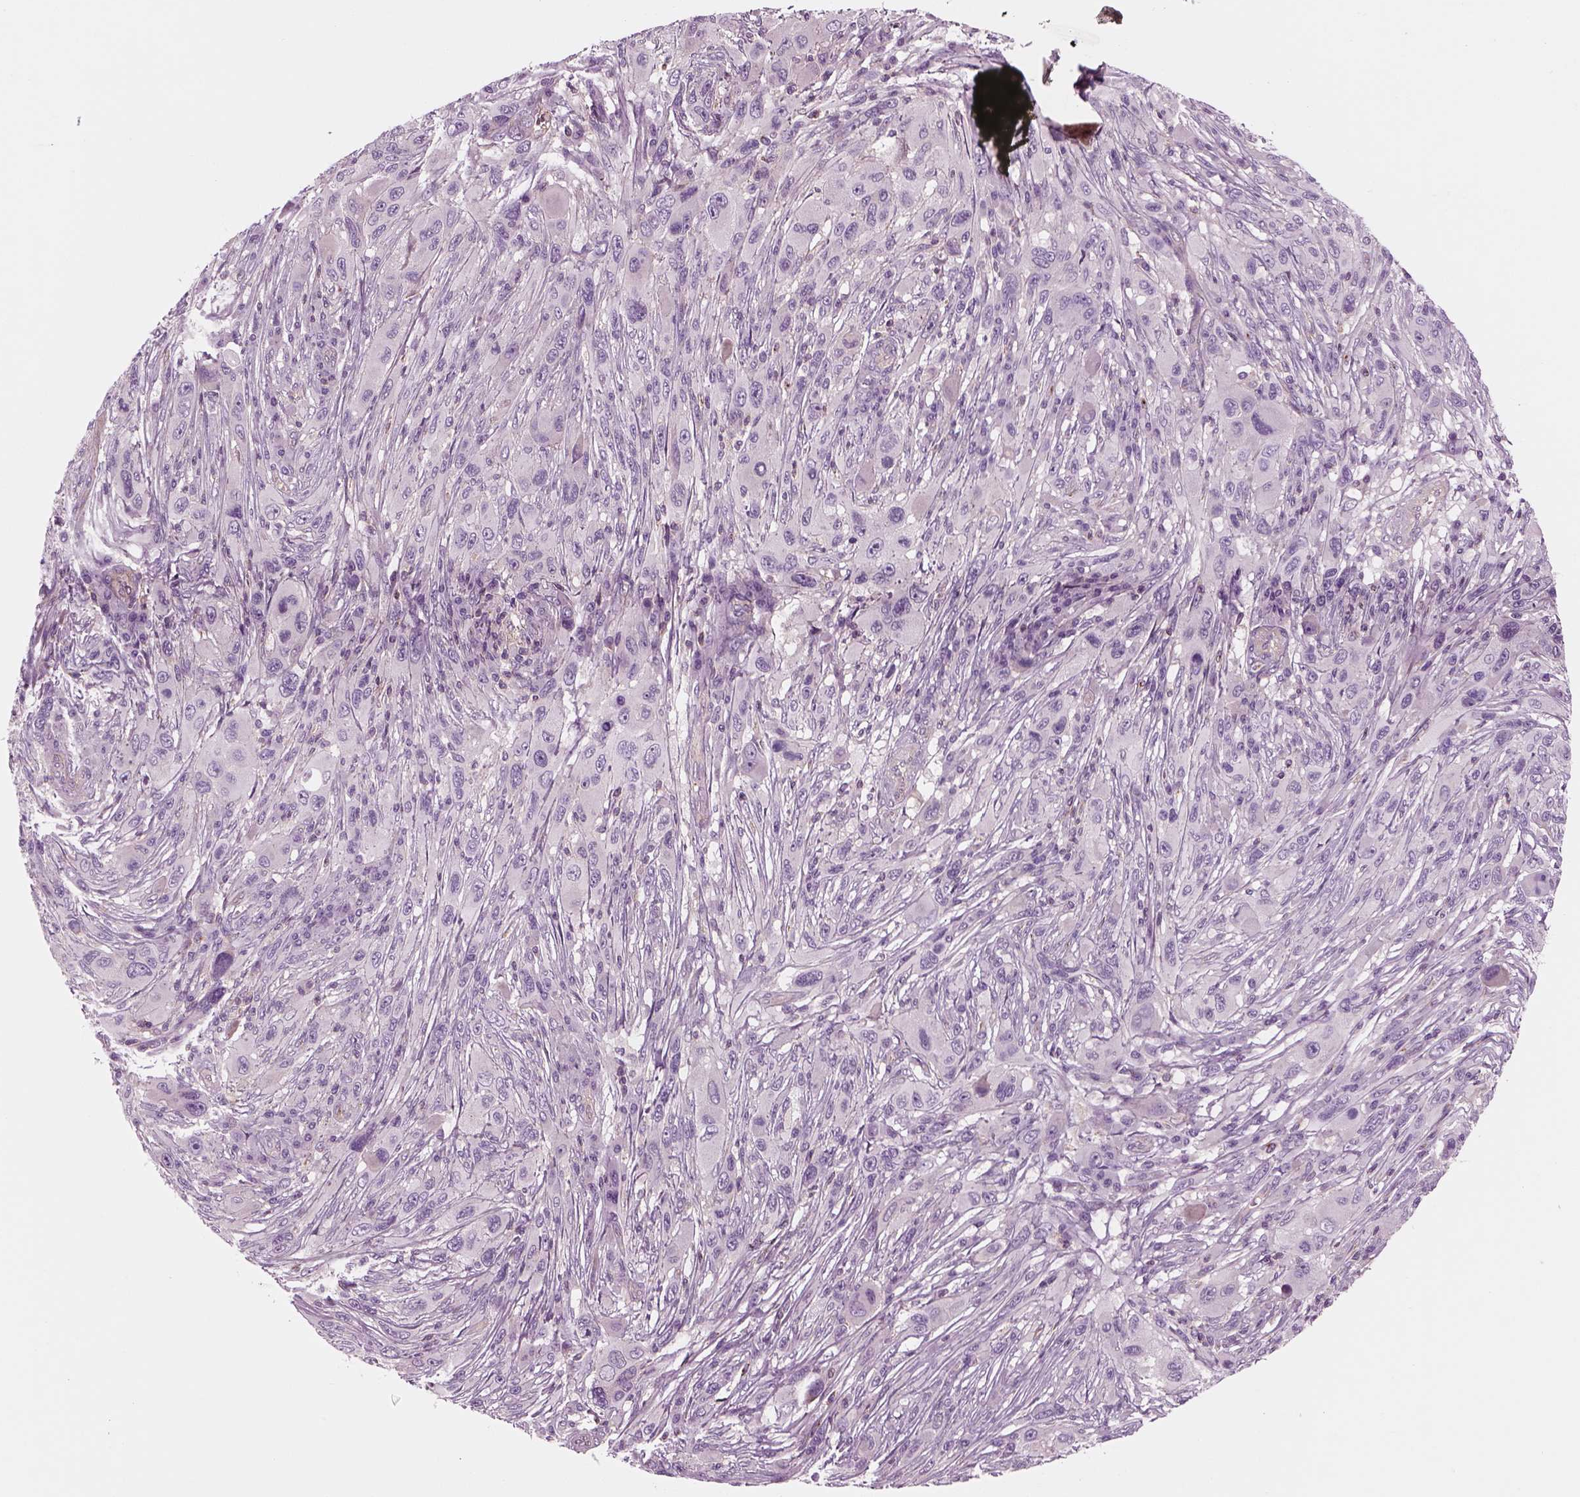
{"staining": {"intensity": "negative", "quantity": "none", "location": "none"}, "tissue": "melanoma", "cell_type": "Tumor cells", "image_type": "cancer", "snomed": [{"axis": "morphology", "description": "Malignant melanoma, NOS"}, {"axis": "topography", "description": "Skin"}], "caption": "Tumor cells show no significant protein positivity in melanoma.", "gene": "SLC2A3", "patient": {"sex": "male", "age": 53}}